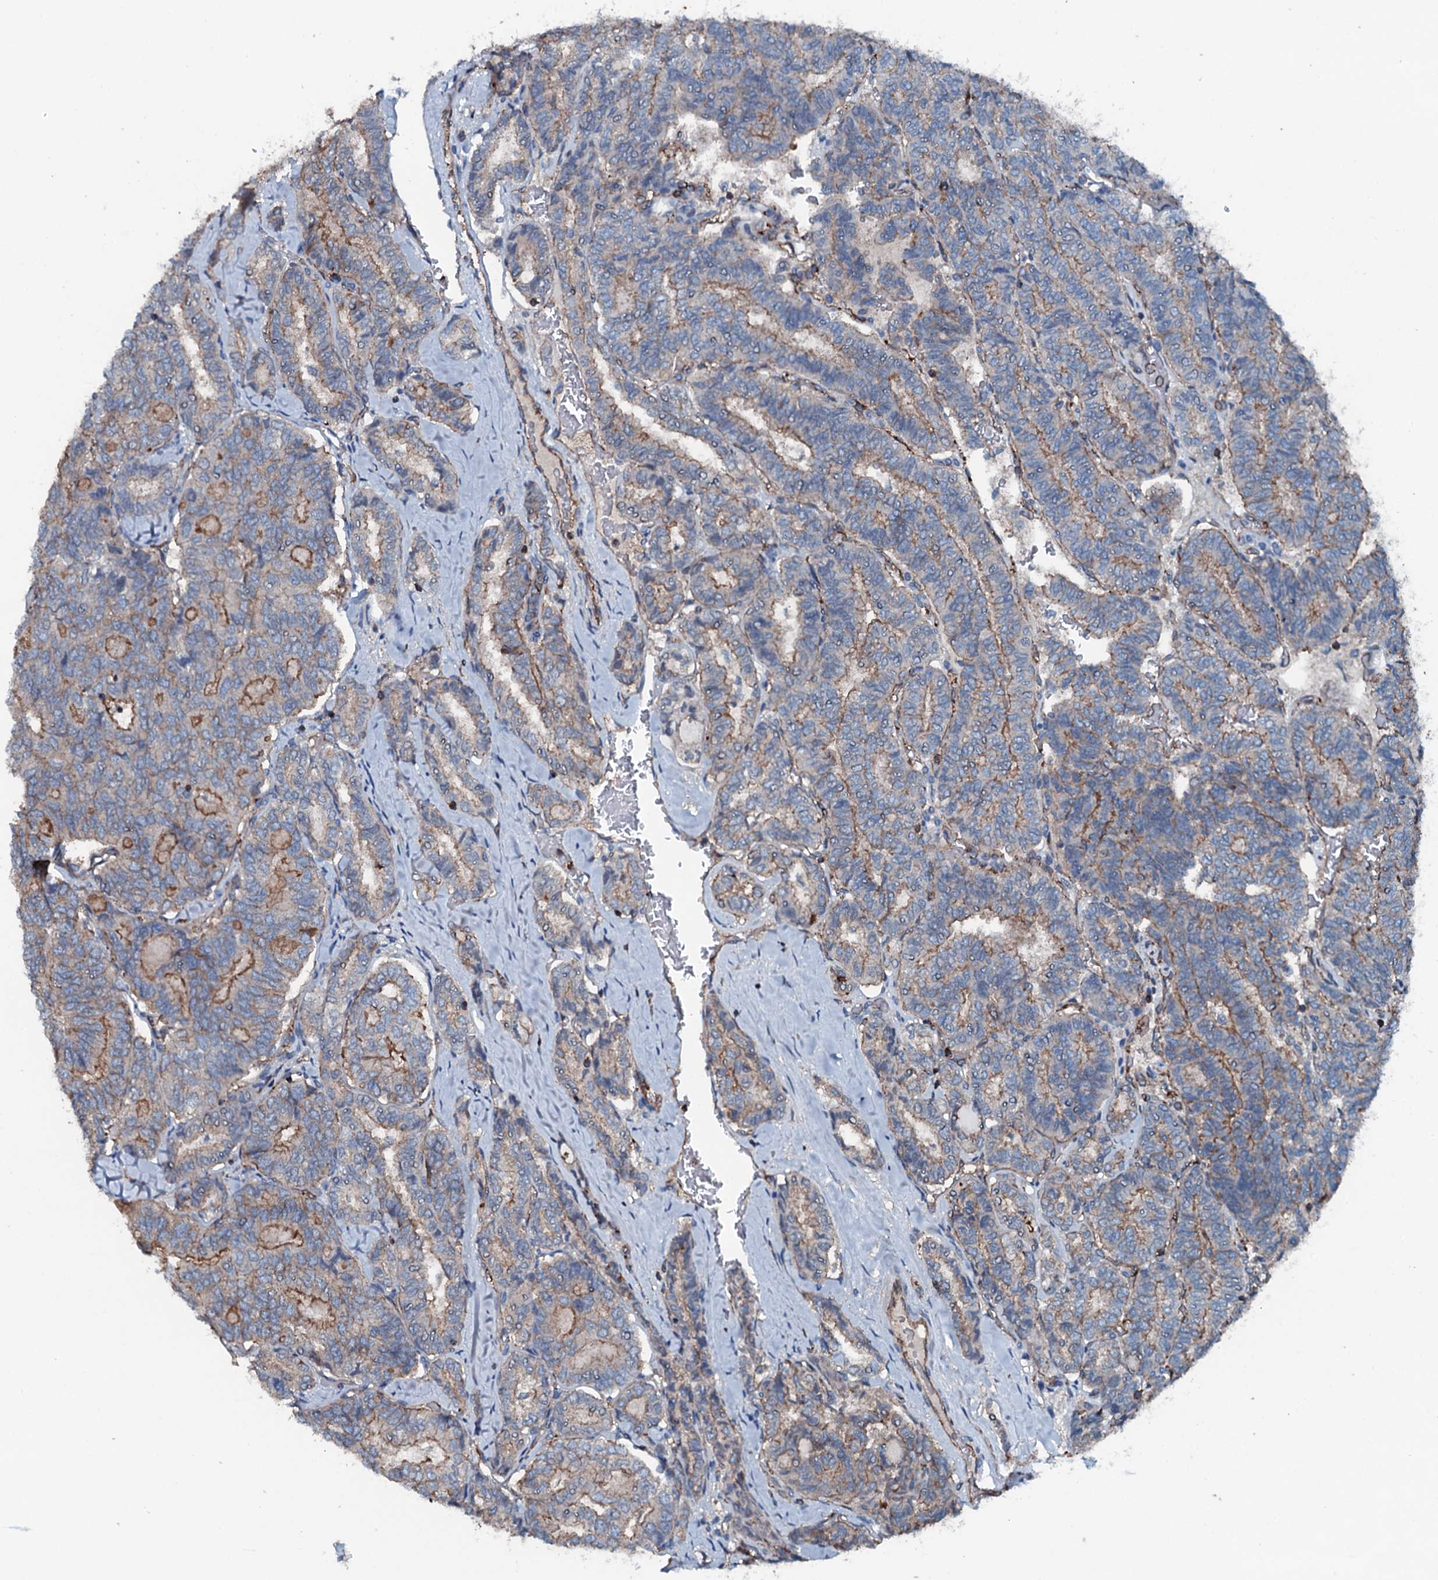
{"staining": {"intensity": "weak", "quantity": "25%-75%", "location": "cytoplasmic/membranous"}, "tissue": "thyroid cancer", "cell_type": "Tumor cells", "image_type": "cancer", "snomed": [{"axis": "morphology", "description": "Papillary adenocarcinoma, NOS"}, {"axis": "topography", "description": "Thyroid gland"}], "caption": "Thyroid papillary adenocarcinoma tissue exhibits weak cytoplasmic/membranous positivity in about 25%-75% of tumor cells, visualized by immunohistochemistry.", "gene": "SLC25A38", "patient": {"sex": "female", "age": 35}}